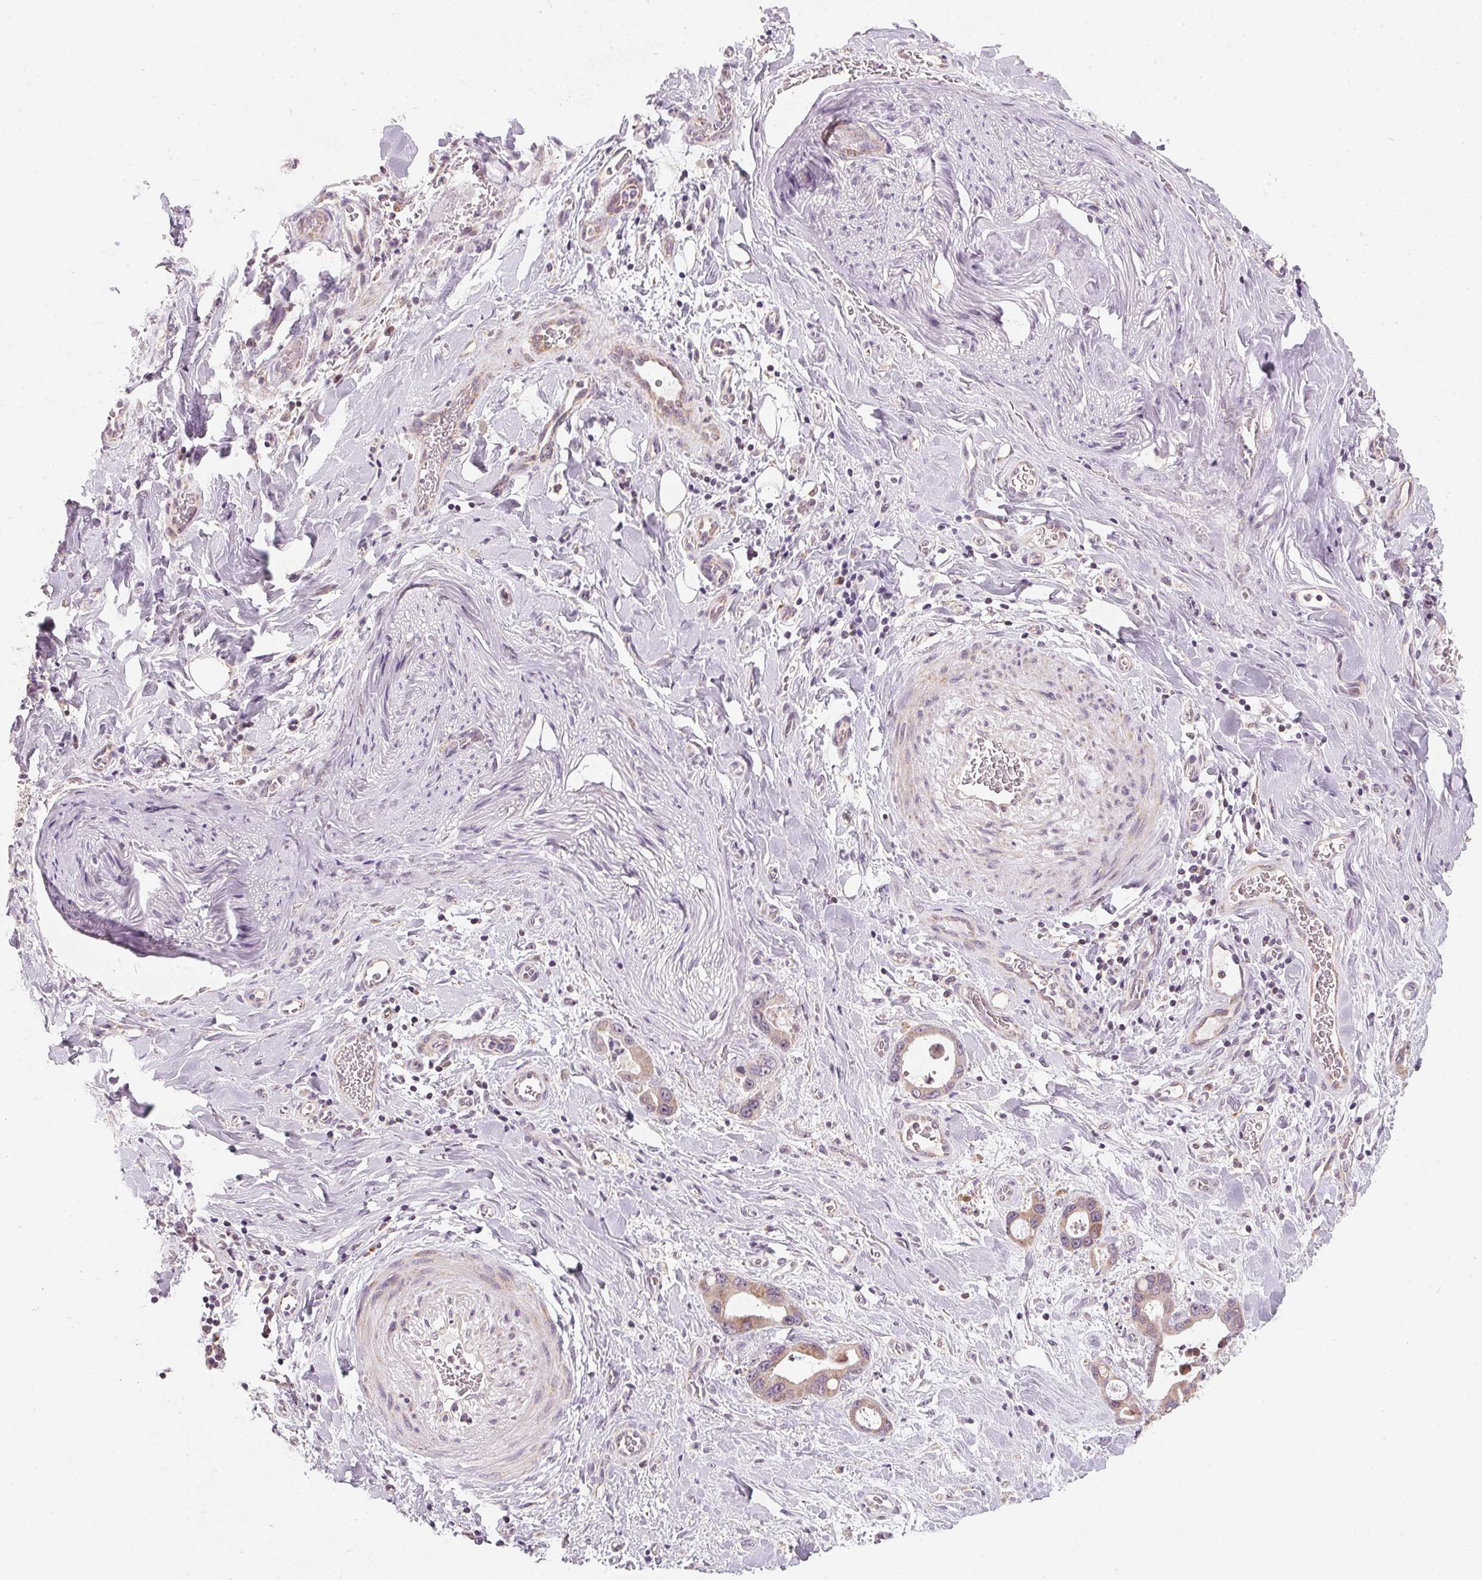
{"staining": {"intensity": "weak", "quantity": ">75%", "location": "cytoplasmic/membranous"}, "tissue": "stomach cancer", "cell_type": "Tumor cells", "image_type": "cancer", "snomed": [{"axis": "morphology", "description": "Normal tissue, NOS"}, {"axis": "morphology", "description": "Adenocarcinoma, NOS"}, {"axis": "topography", "description": "Esophagus"}, {"axis": "topography", "description": "Stomach, upper"}], "caption": "Immunohistochemical staining of stomach adenocarcinoma exhibits low levels of weak cytoplasmic/membranous protein positivity in approximately >75% of tumor cells. The staining is performed using DAB brown chromogen to label protein expression. The nuclei are counter-stained blue using hematoxylin.", "gene": "COQ7", "patient": {"sex": "male", "age": 74}}